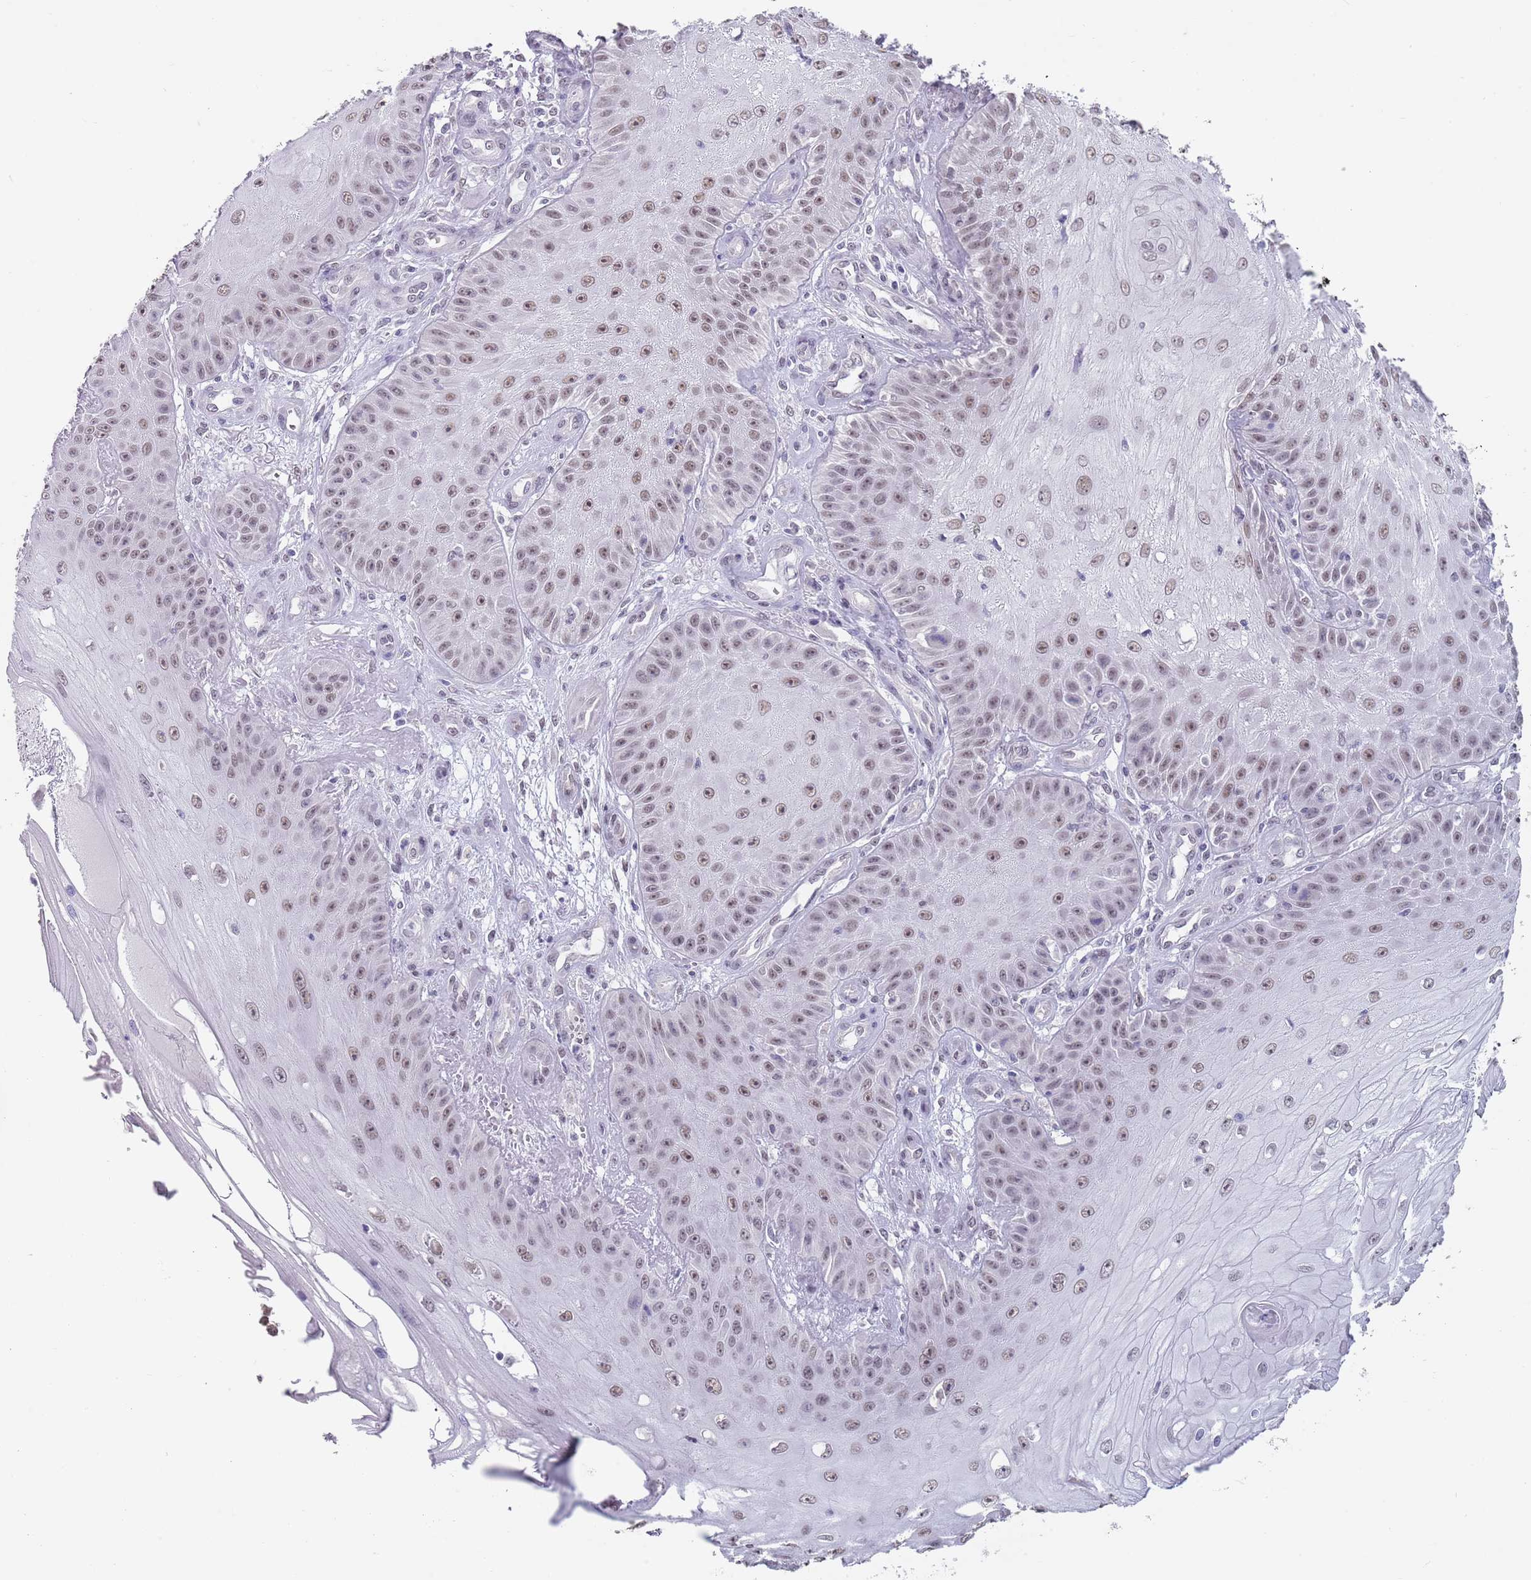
{"staining": {"intensity": "weak", "quantity": ">75%", "location": "nuclear"}, "tissue": "skin cancer", "cell_type": "Tumor cells", "image_type": "cancer", "snomed": [{"axis": "morphology", "description": "Squamous cell carcinoma, NOS"}, {"axis": "topography", "description": "Skin"}], "caption": "Skin cancer (squamous cell carcinoma) tissue demonstrates weak nuclear expression in approximately >75% of tumor cells, visualized by immunohistochemistry.", "gene": "SEPHS2", "patient": {"sex": "male", "age": 70}}